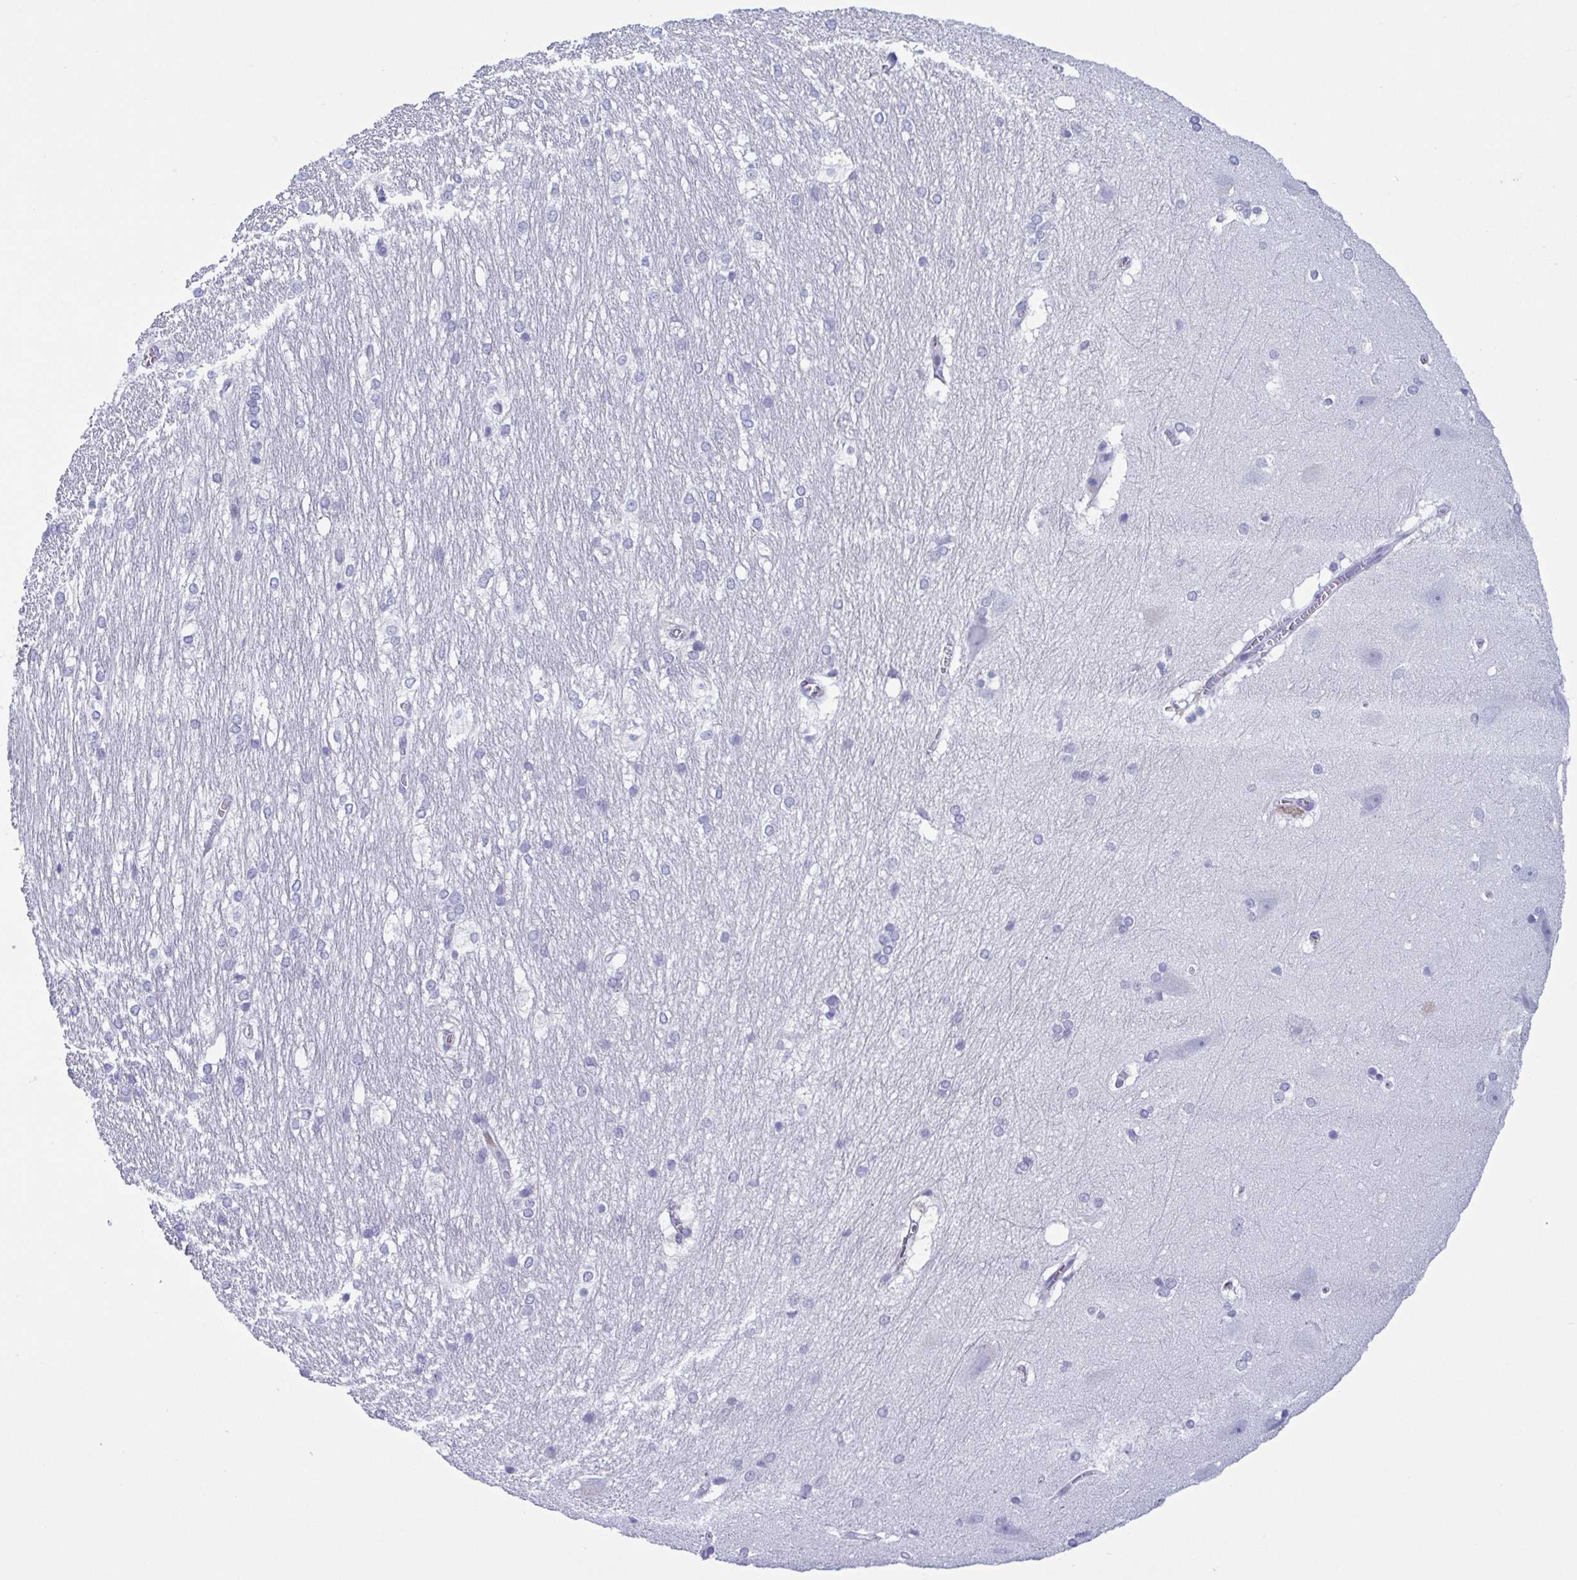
{"staining": {"intensity": "negative", "quantity": "none", "location": "none"}, "tissue": "hippocampus", "cell_type": "Glial cells", "image_type": "normal", "snomed": [{"axis": "morphology", "description": "Normal tissue, NOS"}, {"axis": "topography", "description": "Cerebral cortex"}, {"axis": "topography", "description": "Hippocampus"}], "caption": "Histopathology image shows no significant protein positivity in glial cells of unremarkable hippocampus. (Stains: DAB (3,3'-diaminobenzidine) immunohistochemistry (IHC) with hematoxylin counter stain, Microscopy: brightfield microscopy at high magnification).", "gene": "KRT10", "patient": {"sex": "female", "age": 19}}